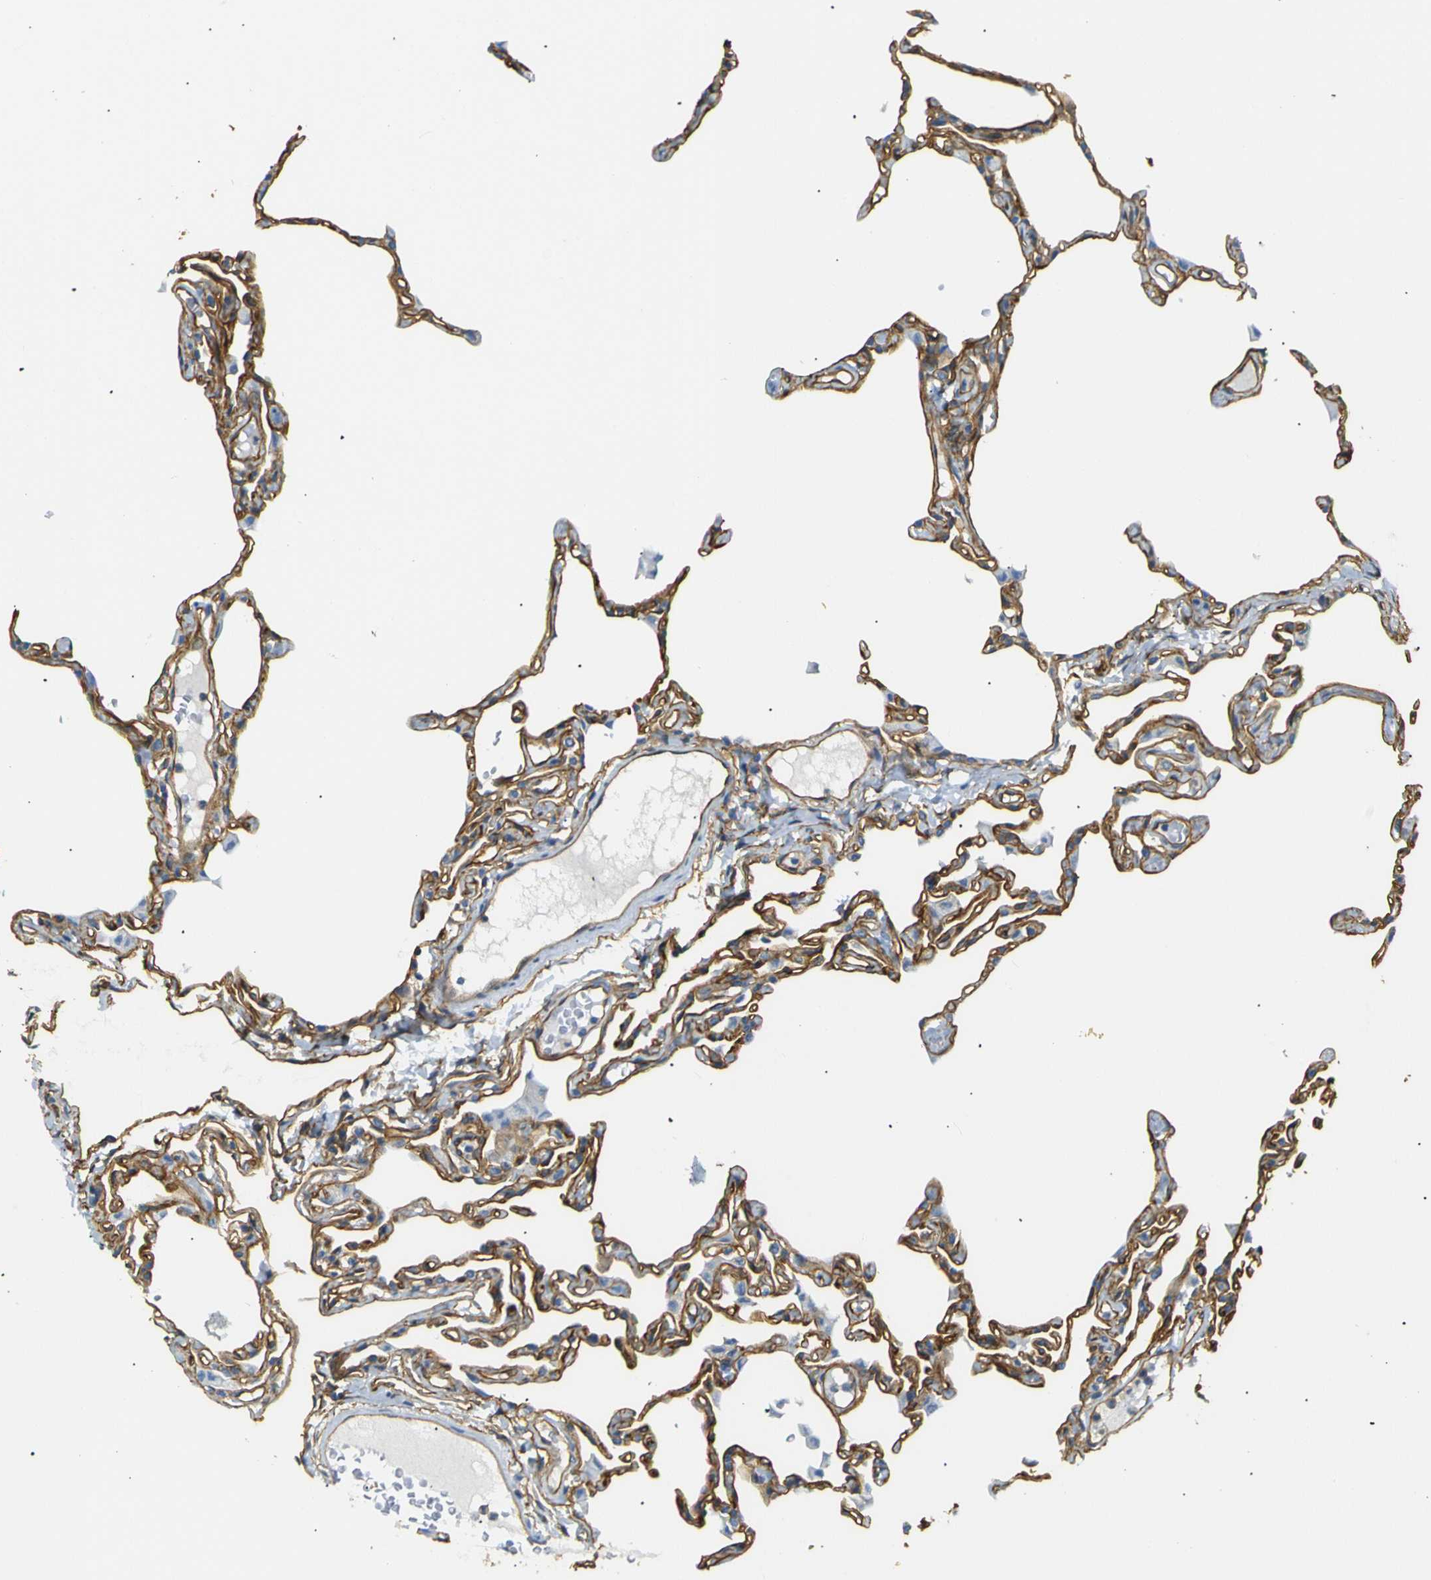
{"staining": {"intensity": "moderate", "quantity": ">75%", "location": "cytoplasmic/membranous"}, "tissue": "lung", "cell_type": "Alveolar cells", "image_type": "normal", "snomed": [{"axis": "morphology", "description": "Normal tissue, NOS"}, {"axis": "topography", "description": "Lung"}], "caption": "Protein staining displays moderate cytoplasmic/membranous positivity in about >75% of alveolar cells in unremarkable lung.", "gene": "SPTBN1", "patient": {"sex": "female", "age": 49}}